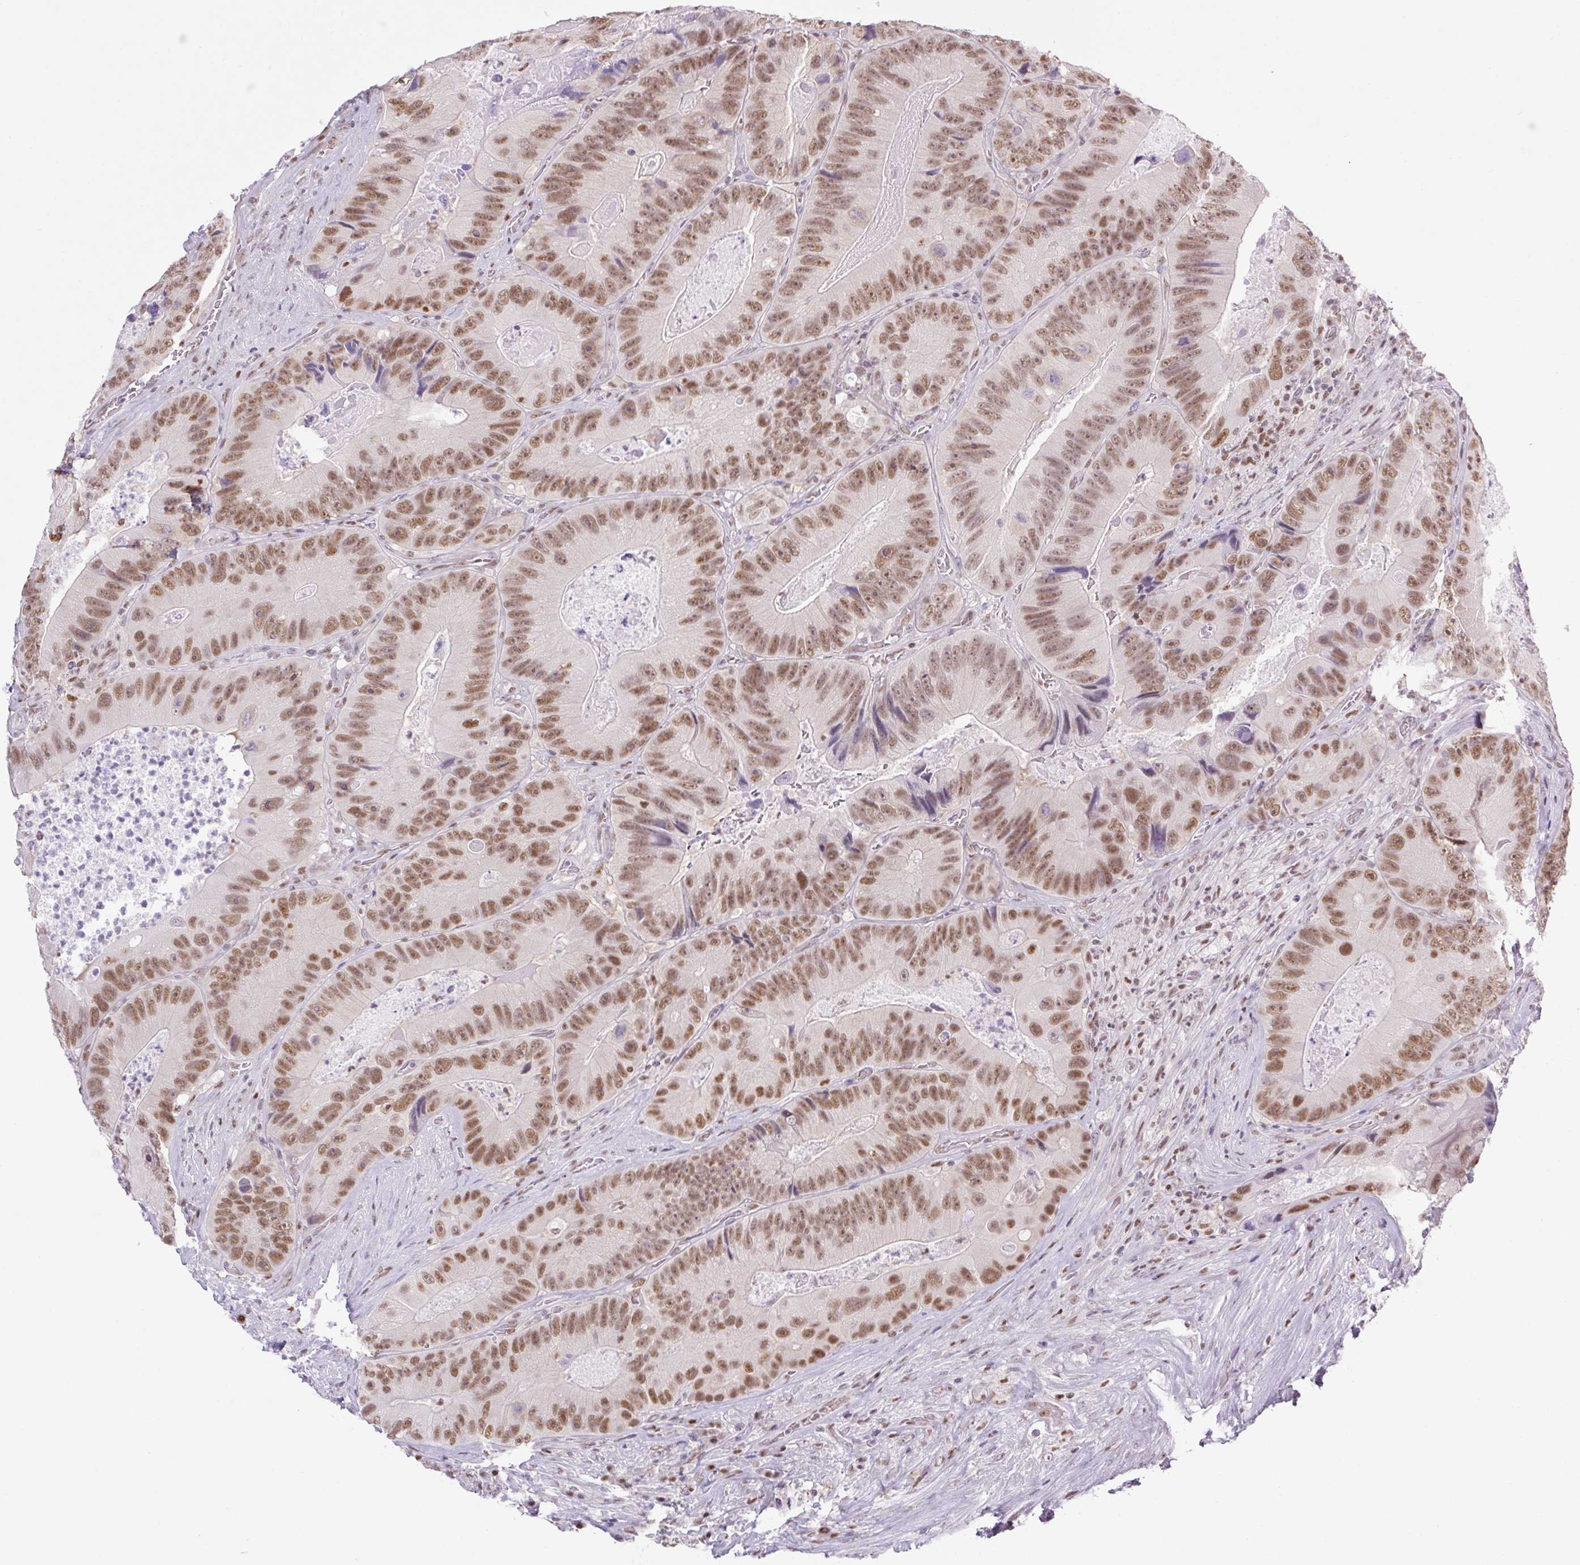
{"staining": {"intensity": "moderate", "quantity": ">75%", "location": "nuclear"}, "tissue": "colorectal cancer", "cell_type": "Tumor cells", "image_type": "cancer", "snomed": [{"axis": "morphology", "description": "Adenocarcinoma, NOS"}, {"axis": "topography", "description": "Colon"}], "caption": "Protein staining displays moderate nuclear expression in about >75% of tumor cells in colorectal cancer. Nuclei are stained in blue.", "gene": "TLE3", "patient": {"sex": "female", "age": 86}}